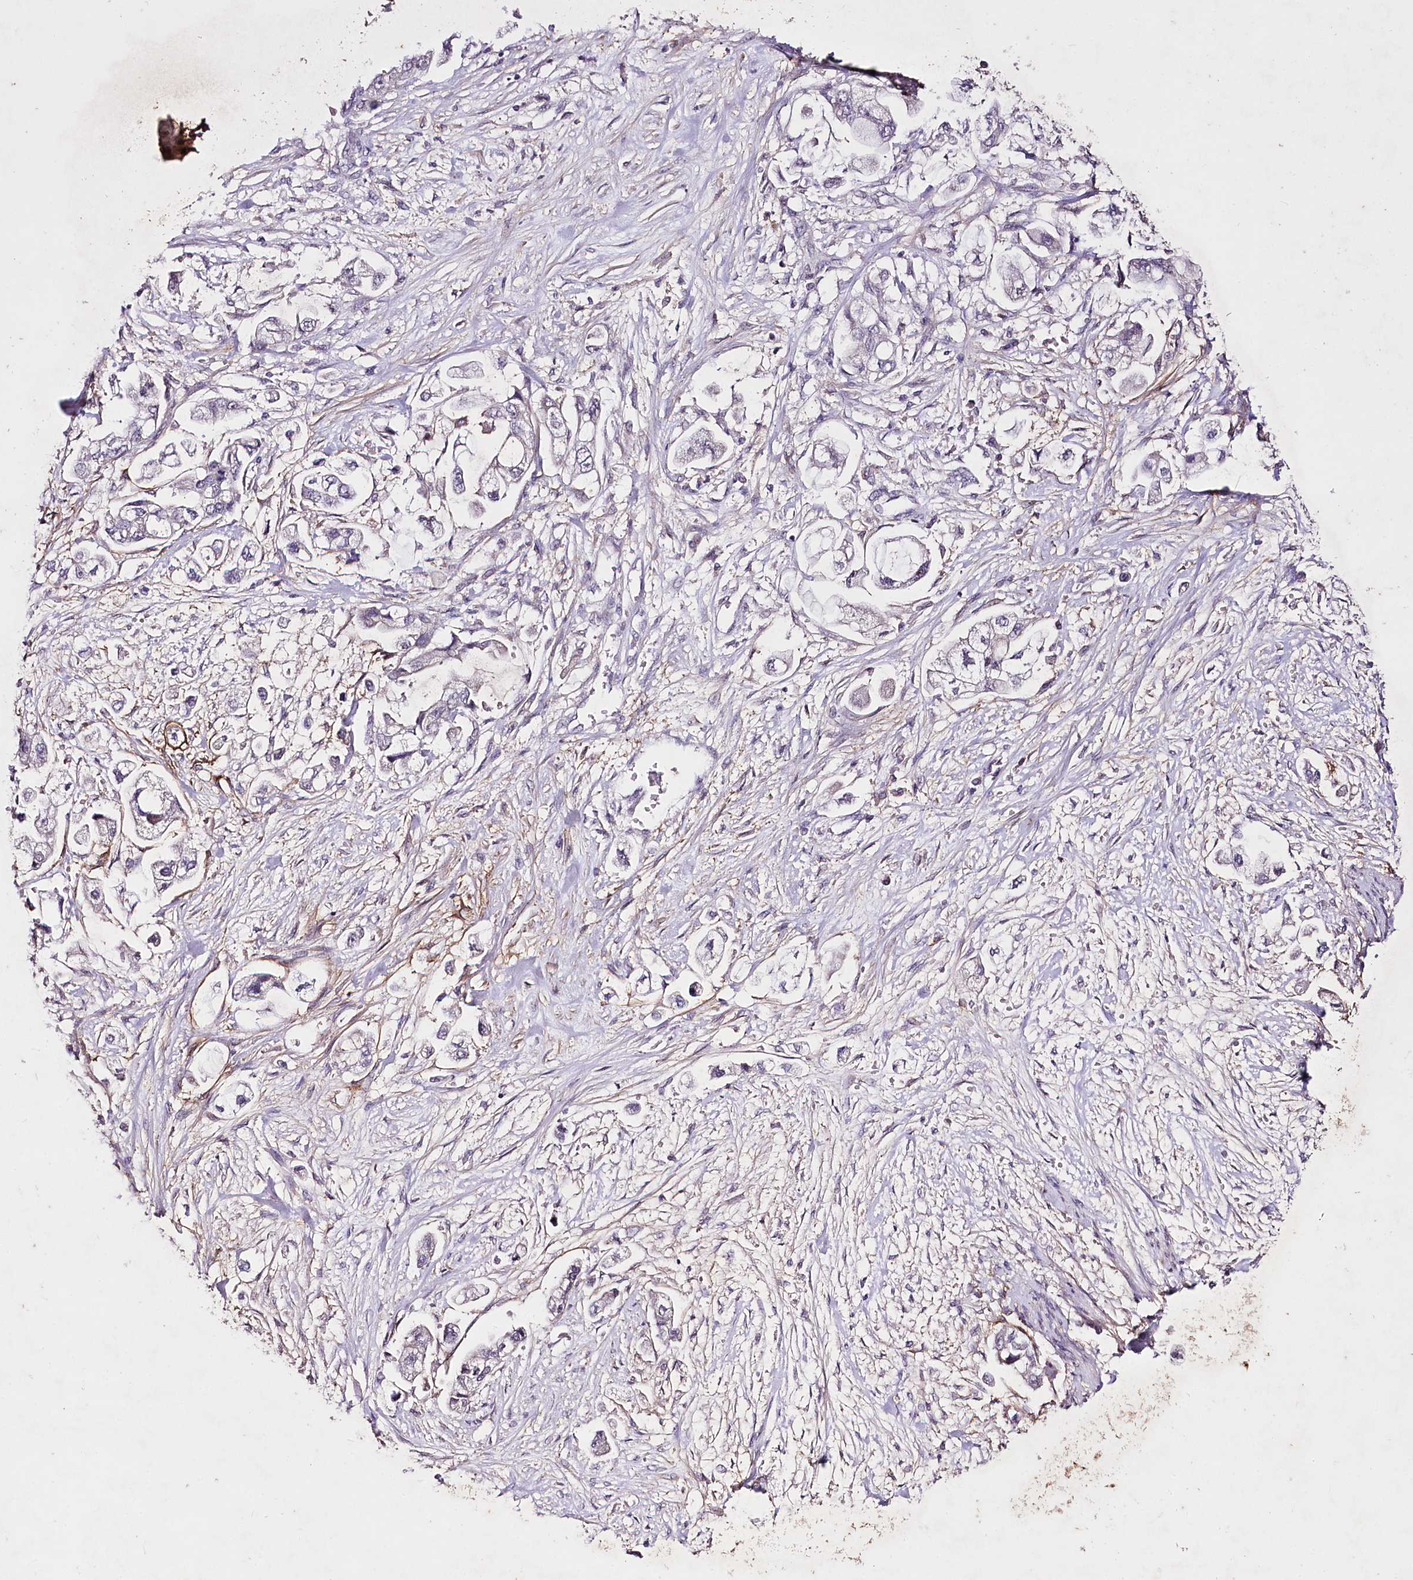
{"staining": {"intensity": "negative", "quantity": "none", "location": "none"}, "tissue": "stomach cancer", "cell_type": "Tumor cells", "image_type": "cancer", "snomed": [{"axis": "morphology", "description": "Adenocarcinoma, NOS"}, {"axis": "topography", "description": "Stomach"}], "caption": "High magnification brightfield microscopy of stomach adenocarcinoma stained with DAB (3,3'-diaminobenzidine) (brown) and counterstained with hematoxylin (blue): tumor cells show no significant positivity. (DAB (3,3'-diaminobenzidine) IHC visualized using brightfield microscopy, high magnification).", "gene": "ENPP1", "patient": {"sex": "male", "age": 62}}